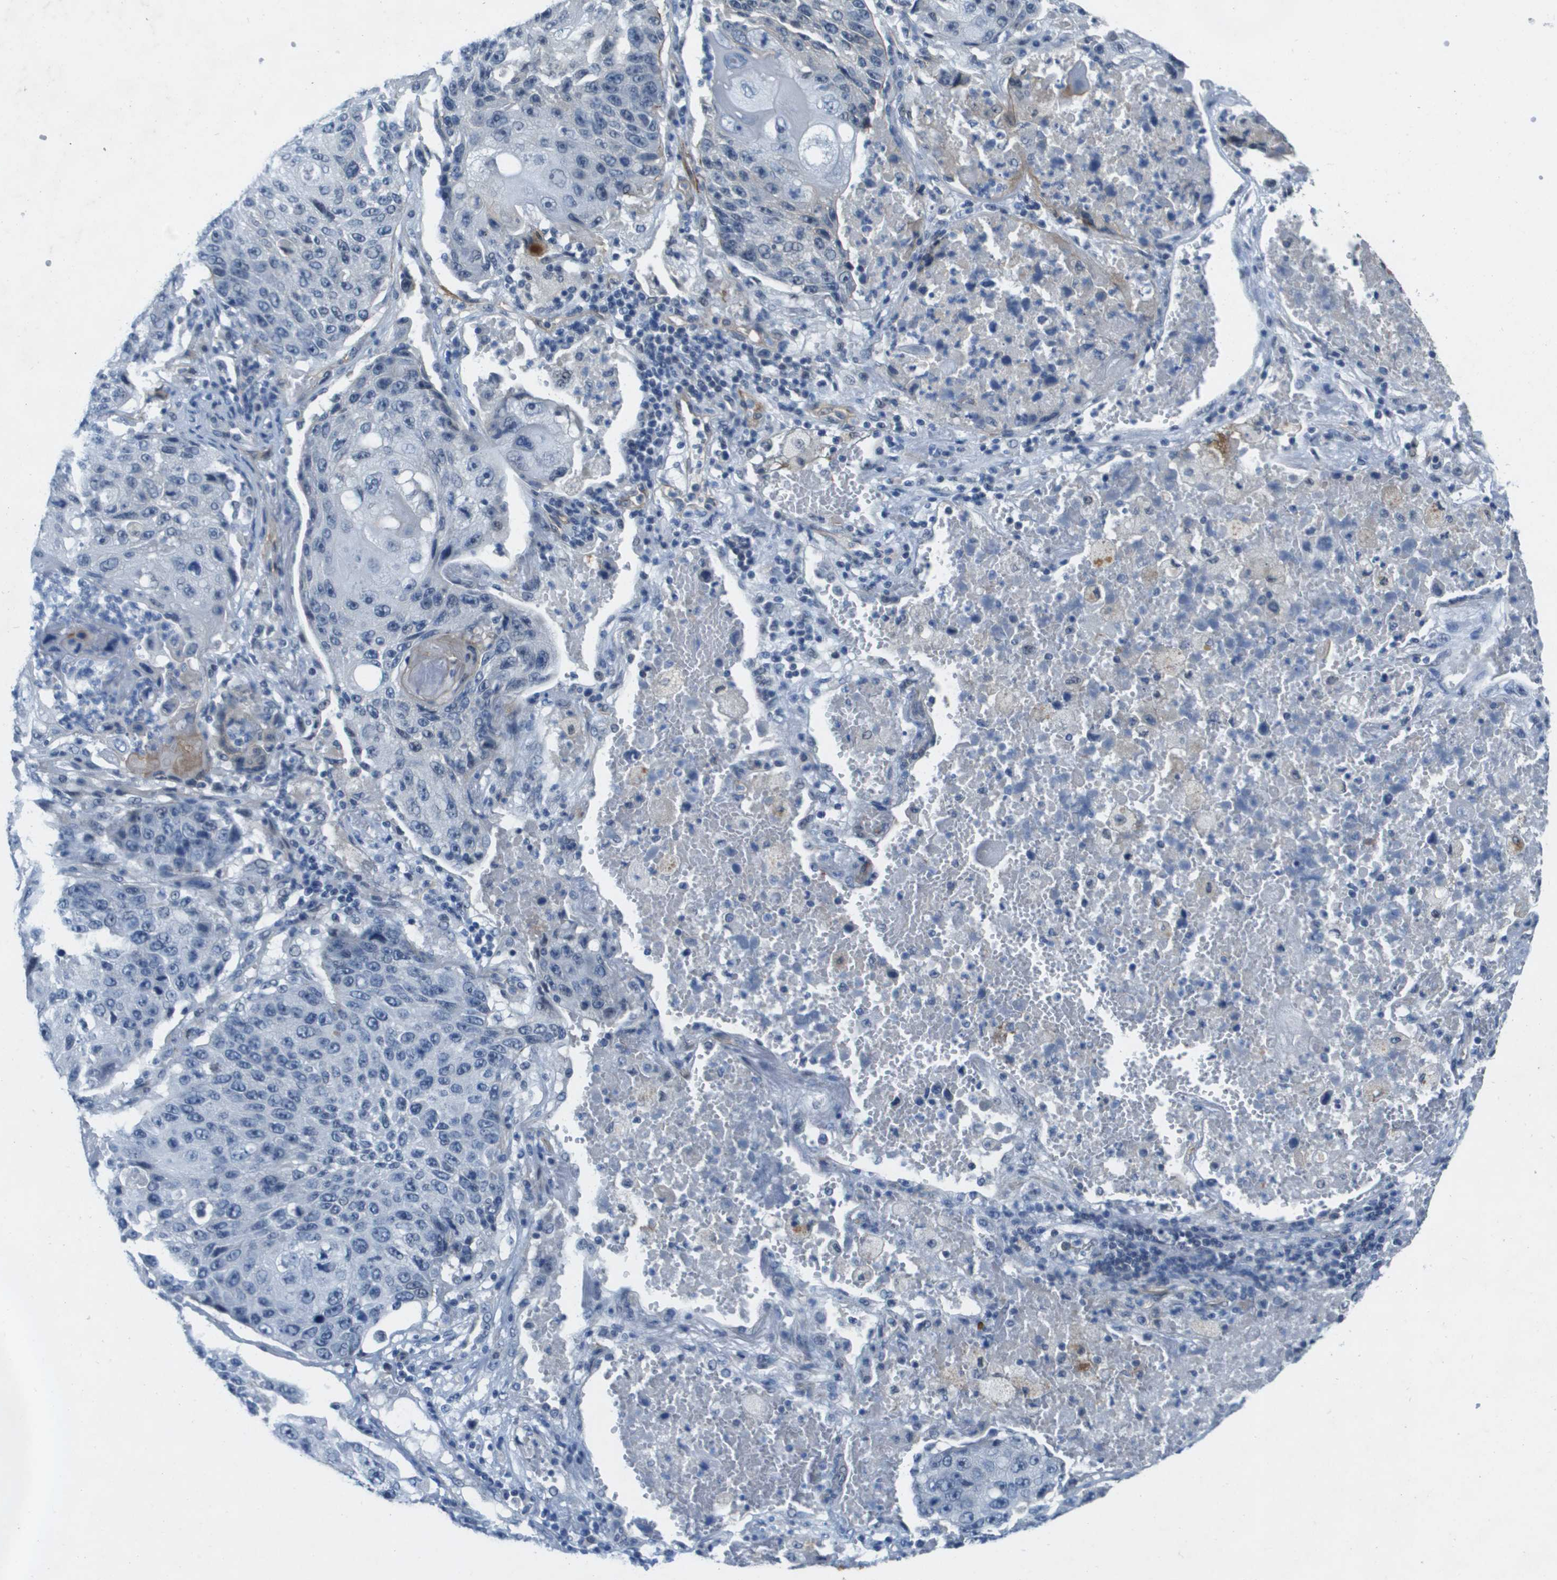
{"staining": {"intensity": "negative", "quantity": "none", "location": "none"}, "tissue": "lung cancer", "cell_type": "Tumor cells", "image_type": "cancer", "snomed": [{"axis": "morphology", "description": "Squamous cell carcinoma, NOS"}, {"axis": "topography", "description": "Lung"}], "caption": "An immunohistochemistry micrograph of lung cancer (squamous cell carcinoma) is shown. There is no staining in tumor cells of lung cancer (squamous cell carcinoma). (Brightfield microscopy of DAB (3,3'-diaminobenzidine) IHC at high magnification).", "gene": "ITGA6", "patient": {"sex": "male", "age": 61}}